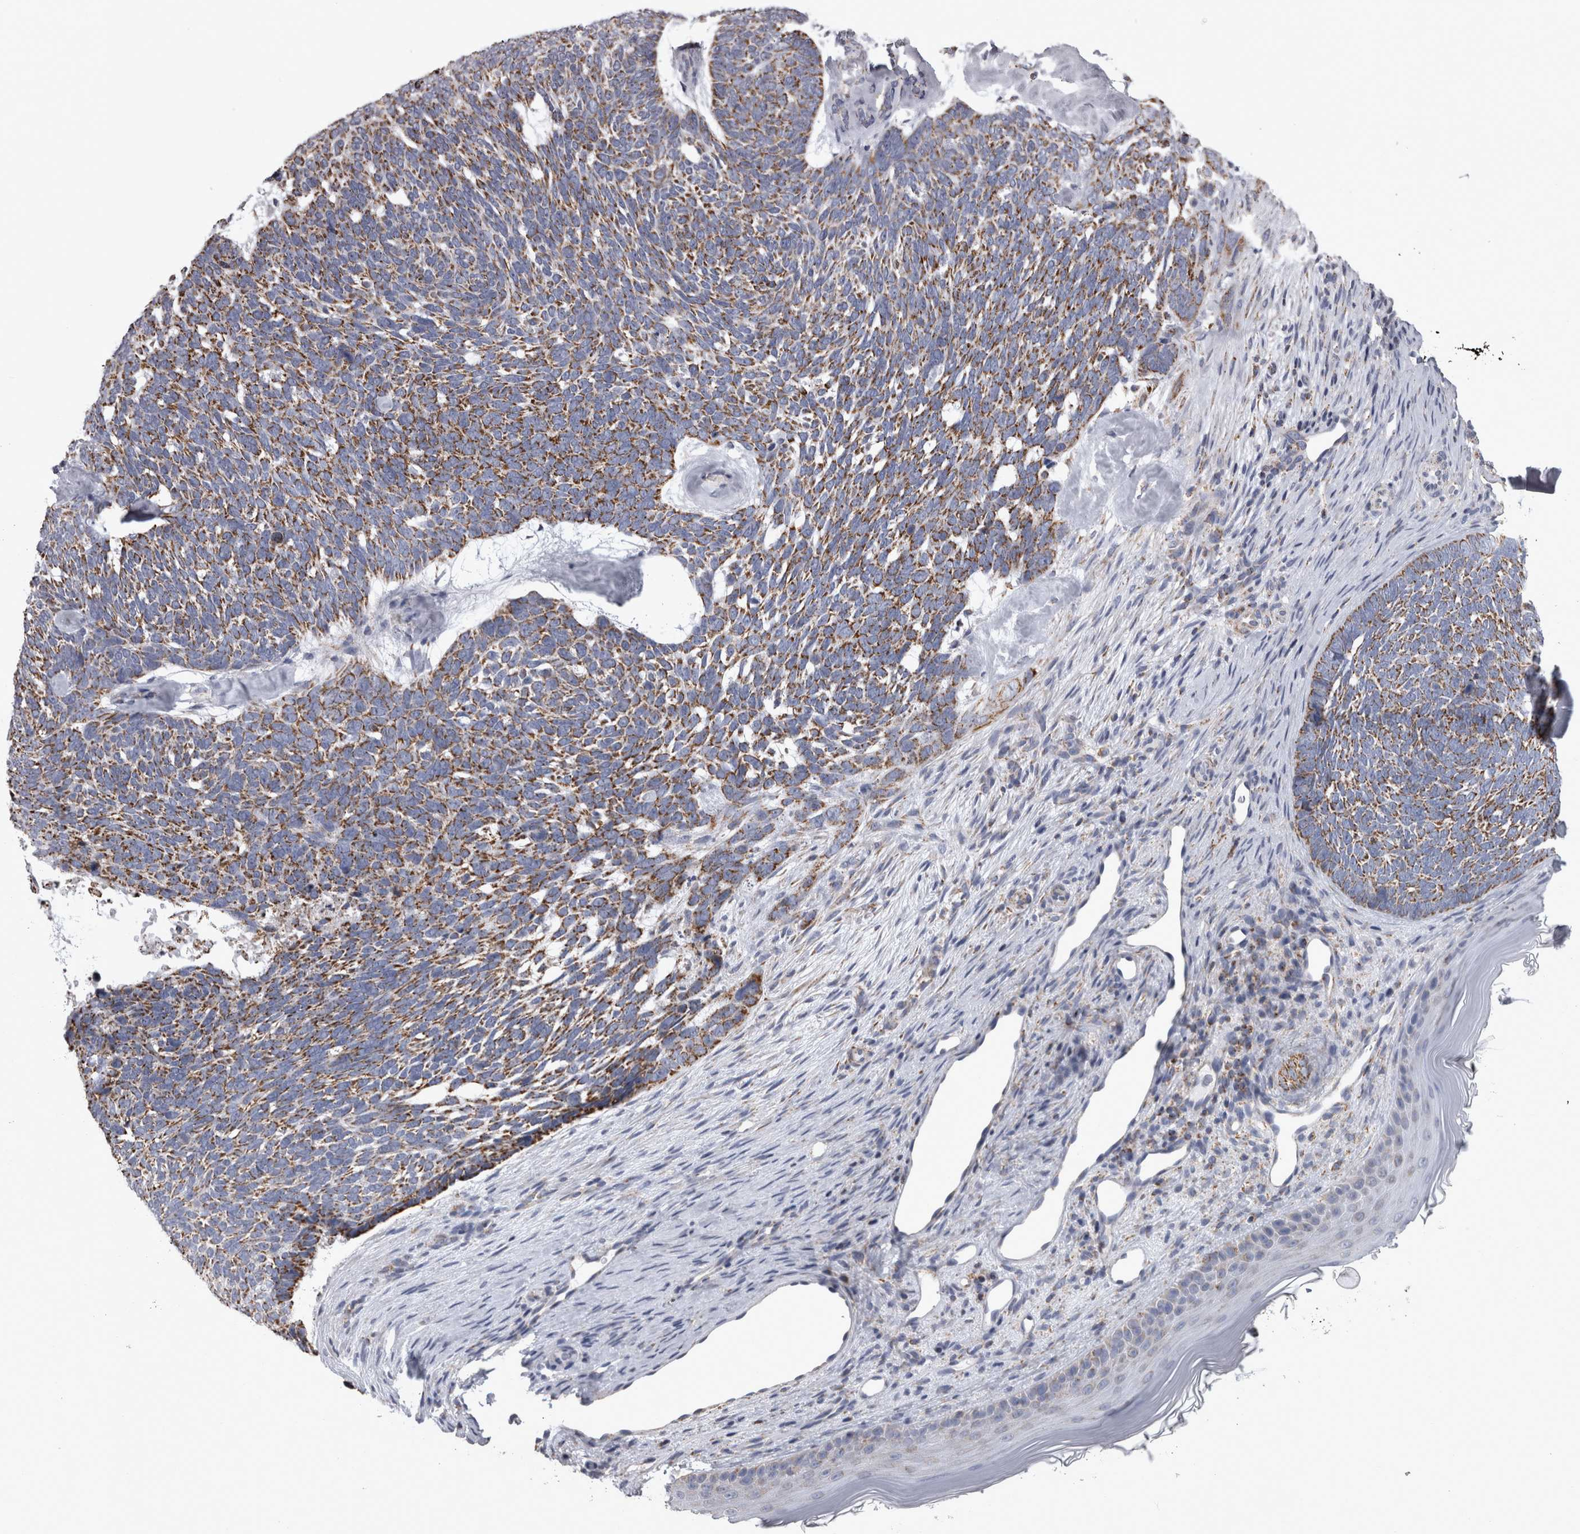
{"staining": {"intensity": "moderate", "quantity": ">75%", "location": "cytoplasmic/membranous"}, "tissue": "skin cancer", "cell_type": "Tumor cells", "image_type": "cancer", "snomed": [{"axis": "morphology", "description": "Basal cell carcinoma"}, {"axis": "topography", "description": "Skin"}], "caption": "Human basal cell carcinoma (skin) stained with a brown dye reveals moderate cytoplasmic/membranous positive expression in about >75% of tumor cells.", "gene": "MDH2", "patient": {"sex": "female", "age": 85}}